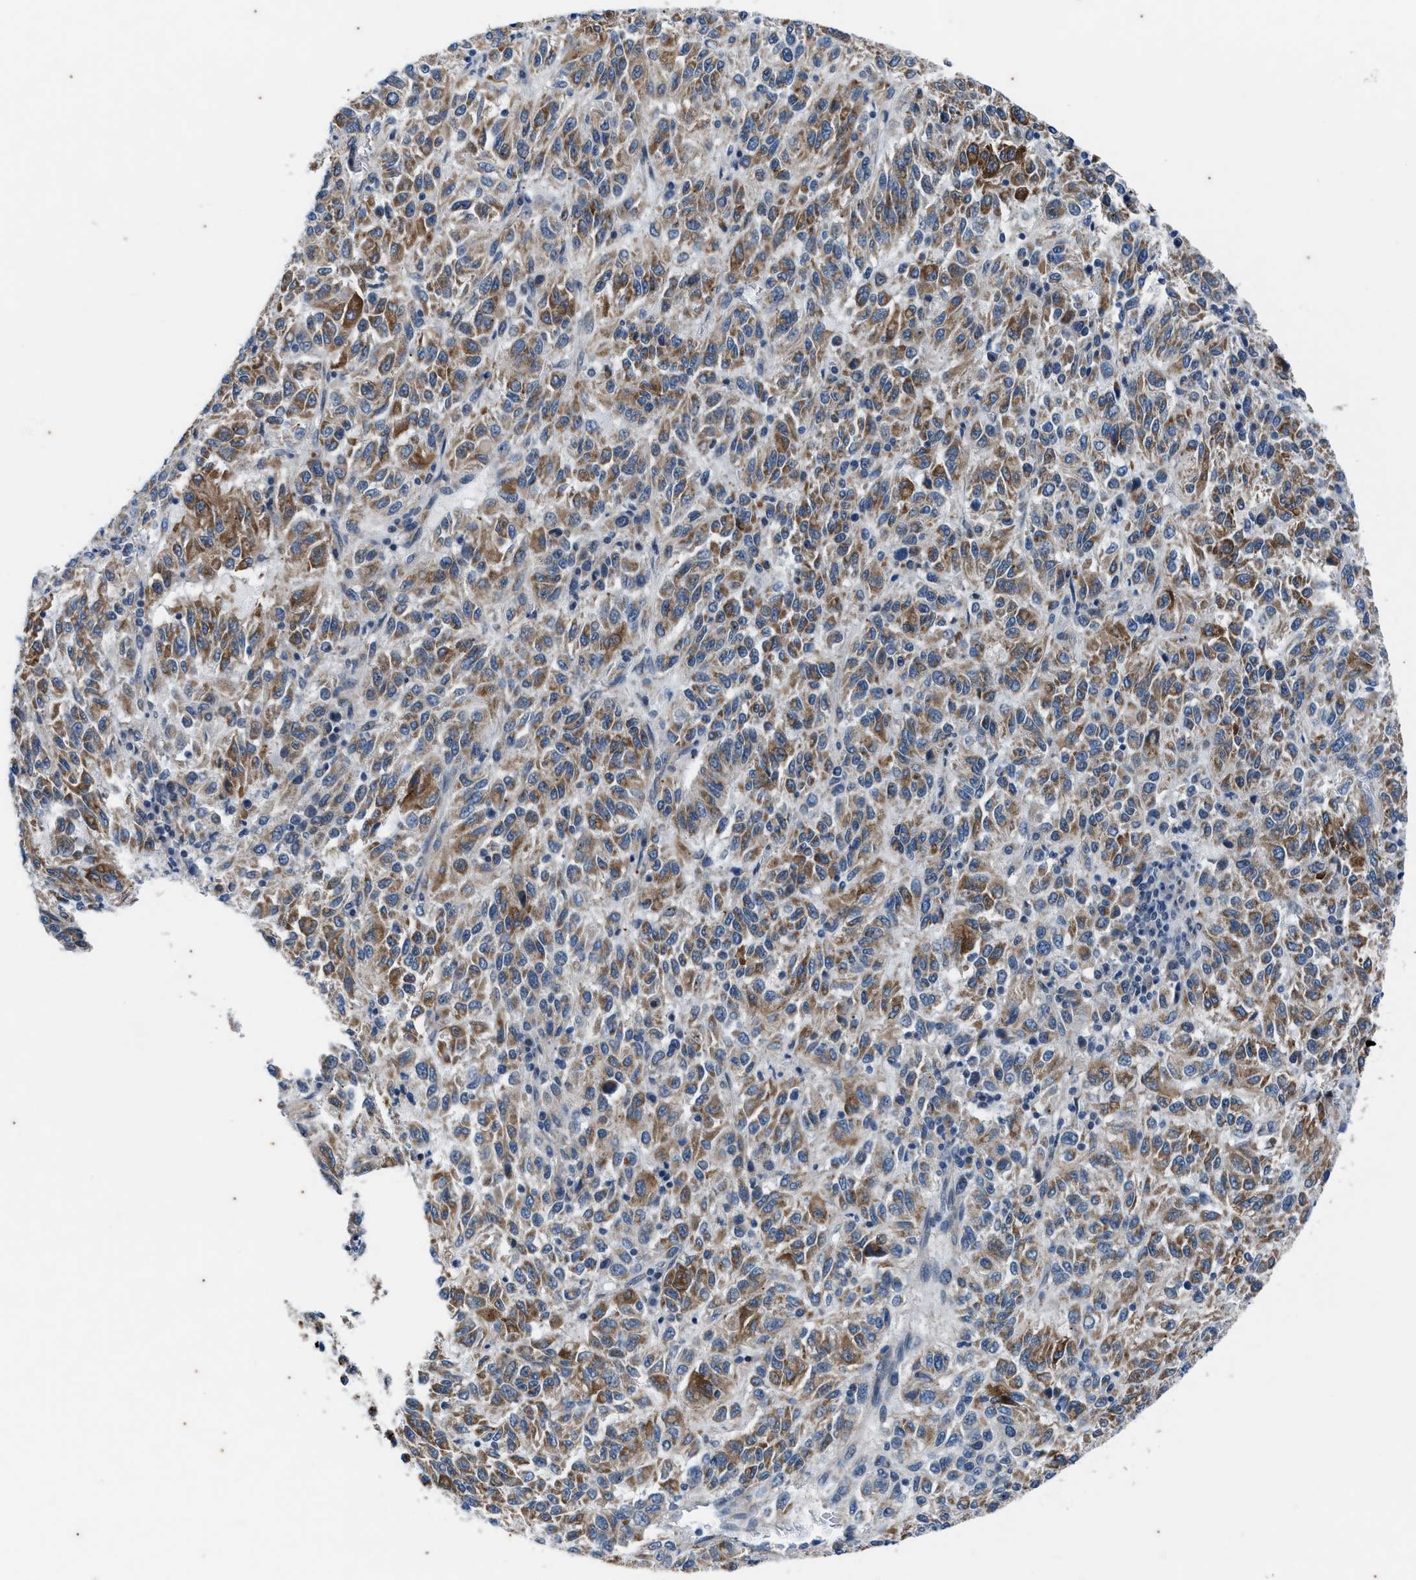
{"staining": {"intensity": "moderate", "quantity": ">75%", "location": "cytoplasmic/membranous"}, "tissue": "melanoma", "cell_type": "Tumor cells", "image_type": "cancer", "snomed": [{"axis": "morphology", "description": "Malignant melanoma, Metastatic site"}, {"axis": "topography", "description": "Lung"}], "caption": "Immunohistochemical staining of malignant melanoma (metastatic site) reveals moderate cytoplasmic/membranous protein positivity in approximately >75% of tumor cells.", "gene": "KIF24", "patient": {"sex": "male", "age": 64}}